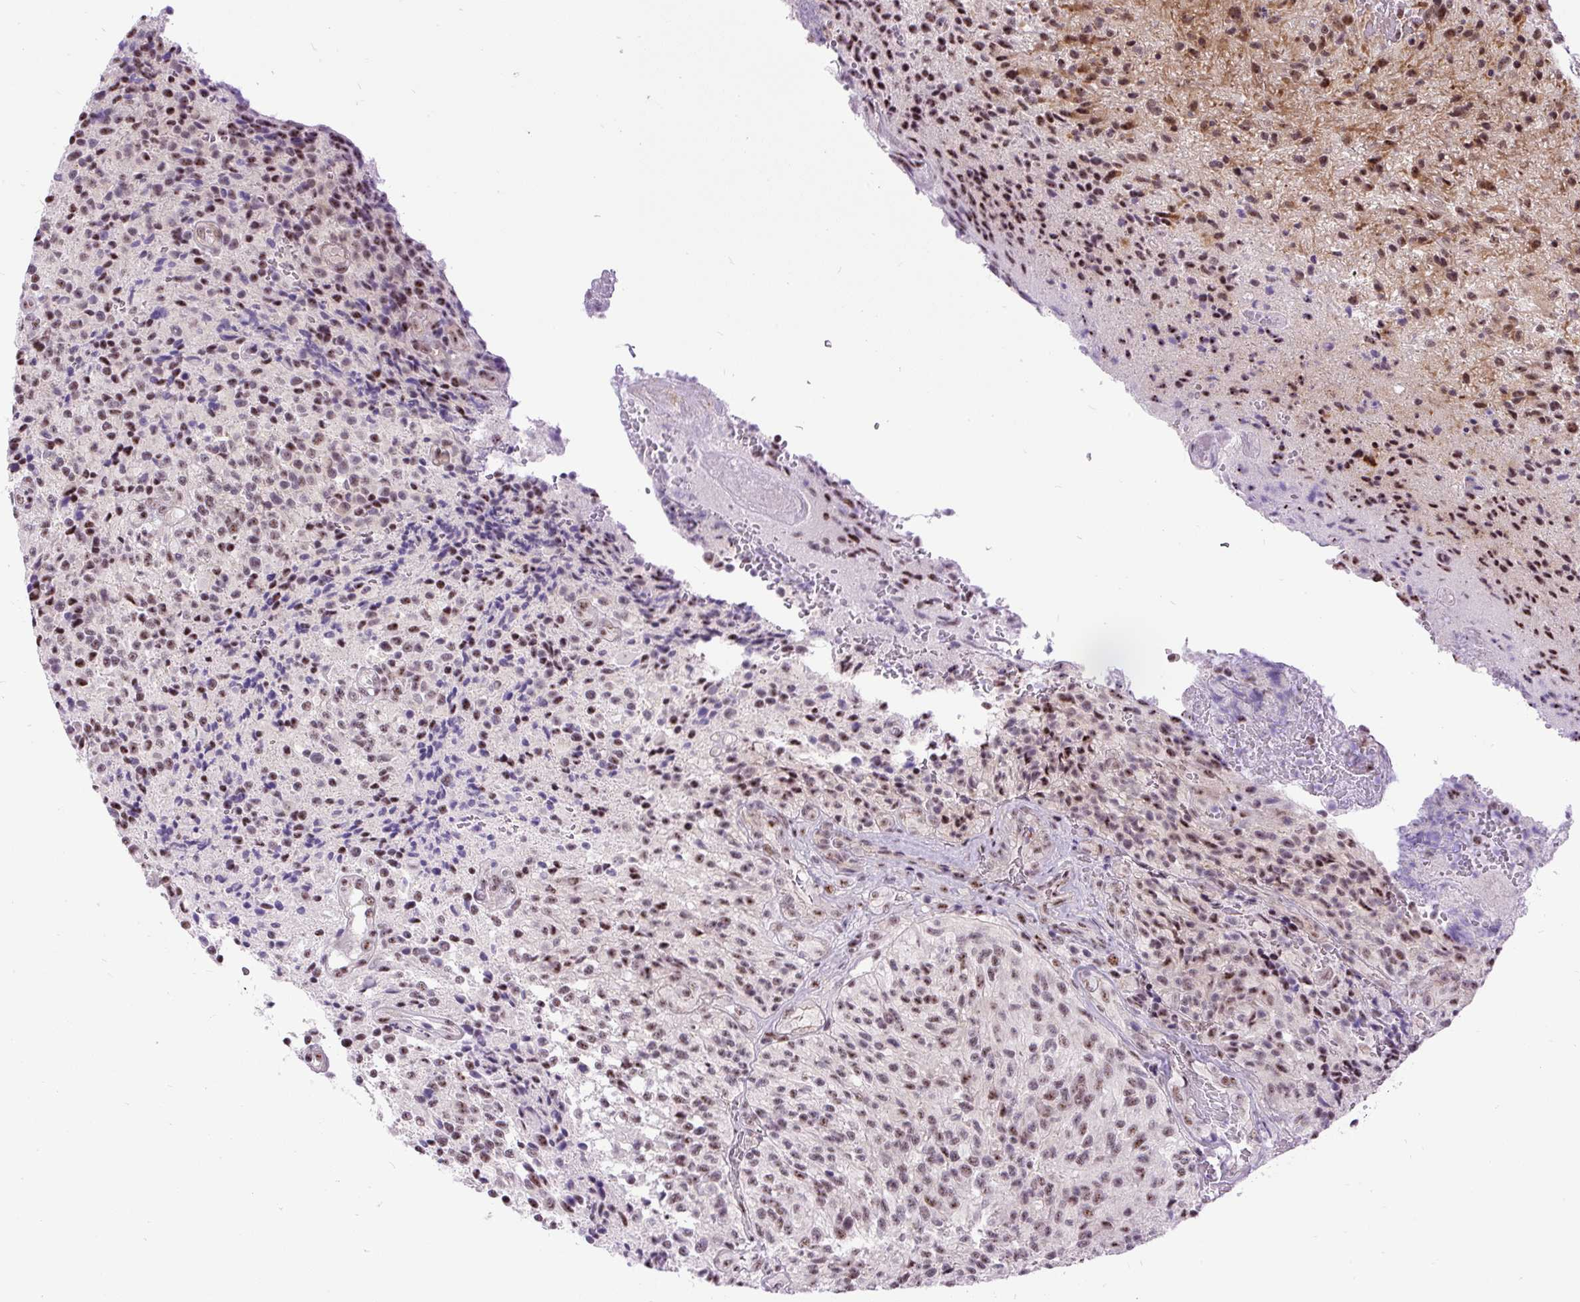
{"staining": {"intensity": "moderate", "quantity": ">75%", "location": "nuclear"}, "tissue": "glioma", "cell_type": "Tumor cells", "image_type": "cancer", "snomed": [{"axis": "morphology", "description": "Normal tissue, NOS"}, {"axis": "morphology", "description": "Glioma, malignant, High grade"}, {"axis": "topography", "description": "Cerebral cortex"}], "caption": "A photomicrograph showing moderate nuclear expression in about >75% of tumor cells in malignant glioma (high-grade), as visualized by brown immunohistochemical staining.", "gene": "SMC5", "patient": {"sex": "male", "age": 56}}